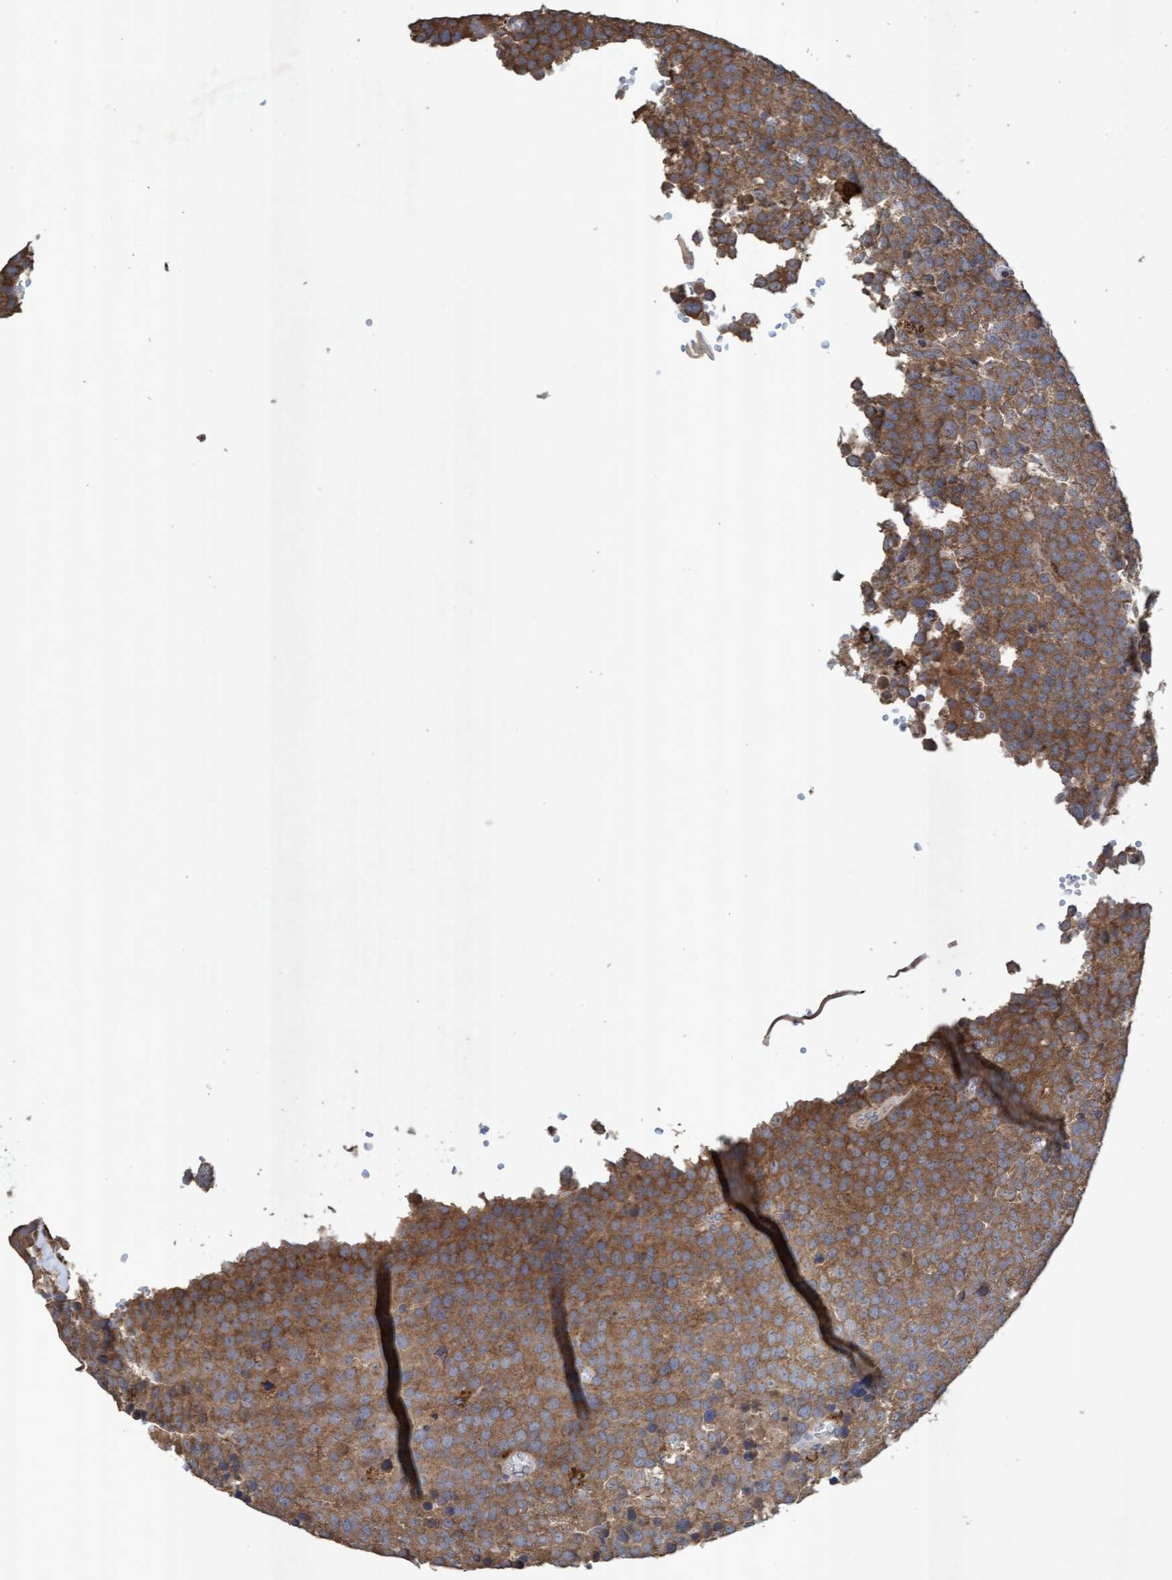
{"staining": {"intensity": "moderate", "quantity": ">75%", "location": "cytoplasmic/membranous"}, "tissue": "testis cancer", "cell_type": "Tumor cells", "image_type": "cancer", "snomed": [{"axis": "morphology", "description": "Seminoma, NOS"}, {"axis": "topography", "description": "Testis"}], "caption": "Protein staining shows moderate cytoplasmic/membranous staining in about >75% of tumor cells in seminoma (testis).", "gene": "ATPAF2", "patient": {"sex": "male", "age": 71}}